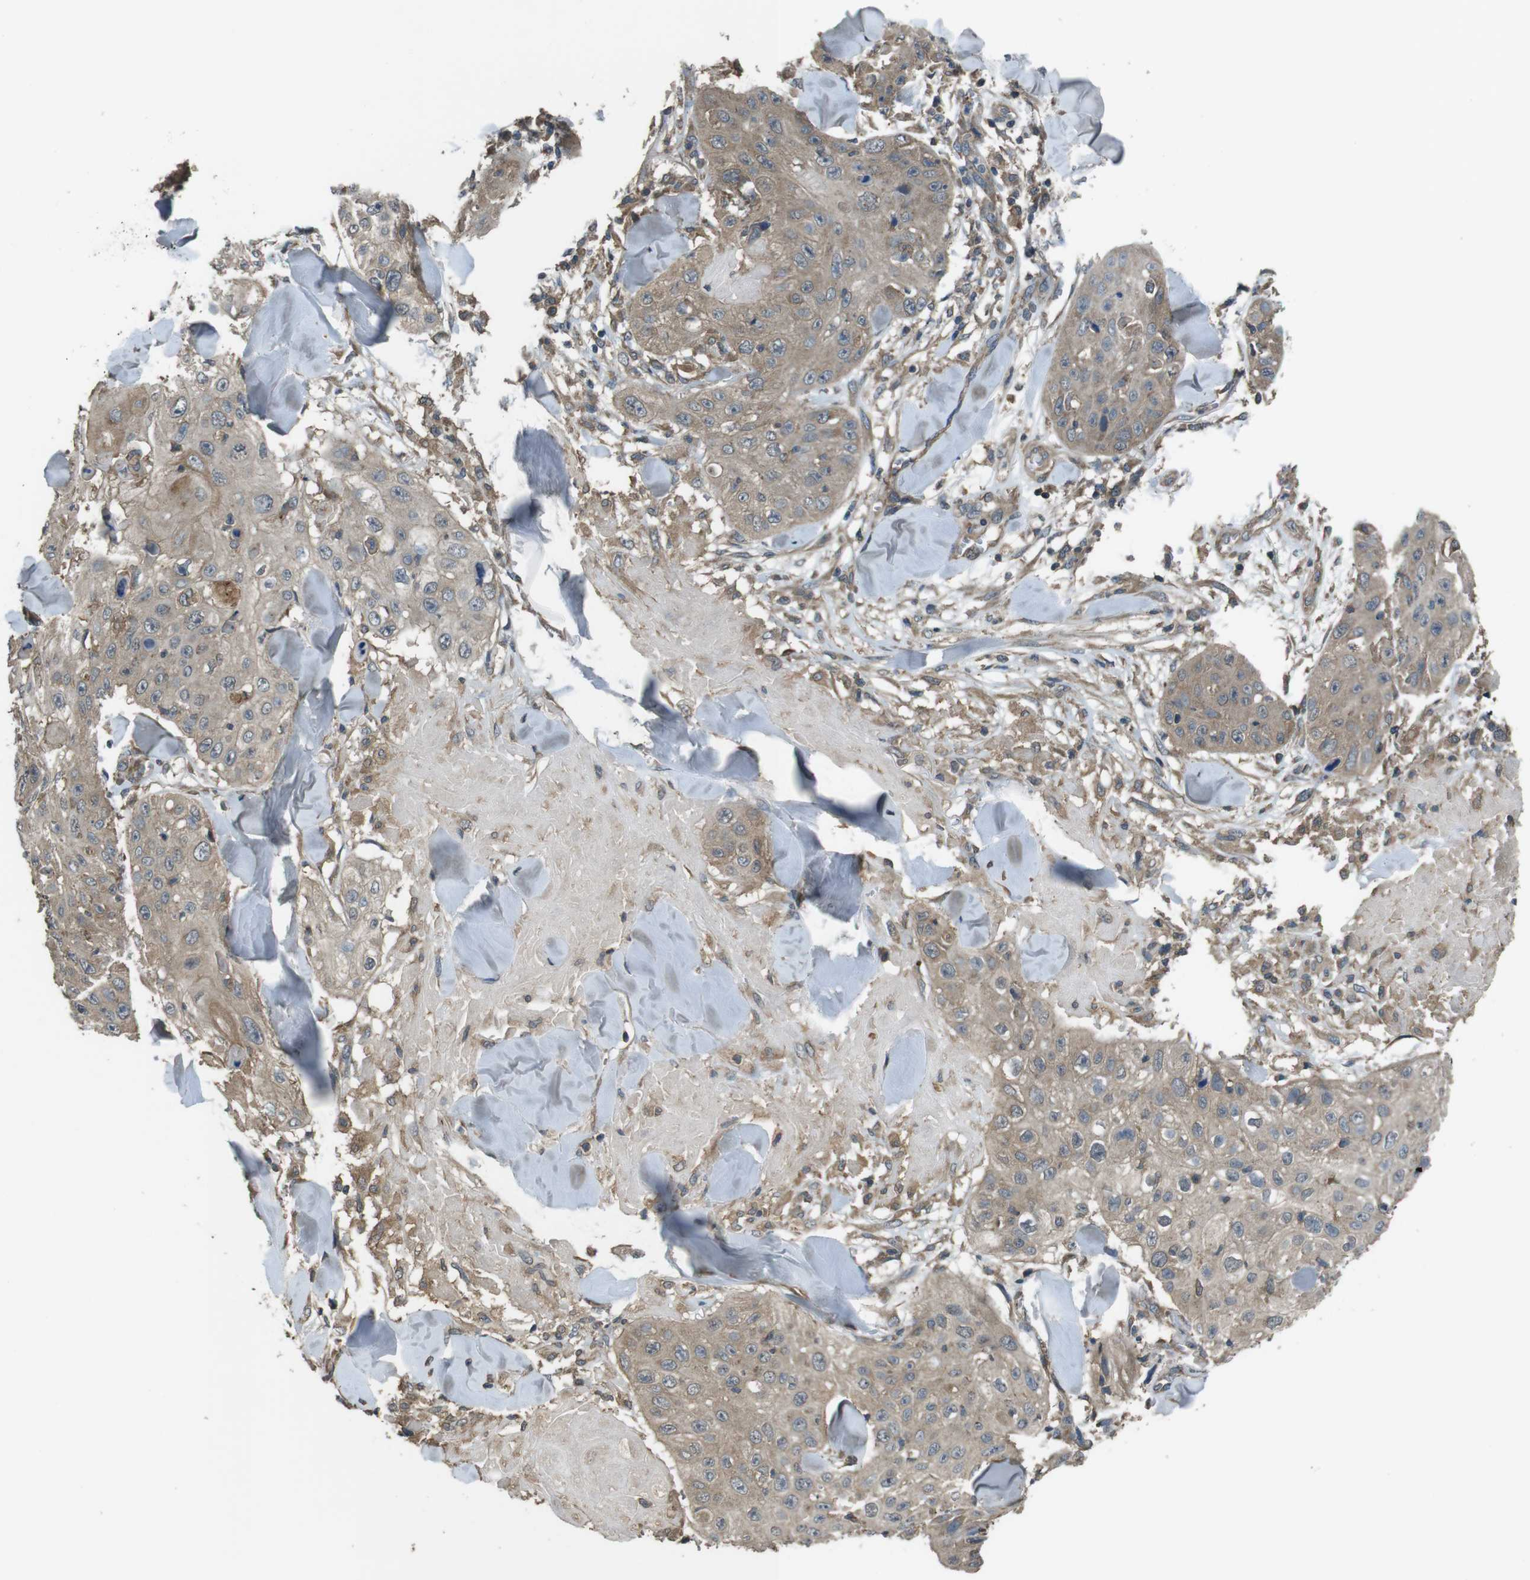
{"staining": {"intensity": "moderate", "quantity": "25%-75%", "location": "cytoplasmic/membranous"}, "tissue": "skin cancer", "cell_type": "Tumor cells", "image_type": "cancer", "snomed": [{"axis": "morphology", "description": "Squamous cell carcinoma, NOS"}, {"axis": "topography", "description": "Skin"}], "caption": "This photomicrograph displays immunohistochemistry staining of skin cancer, with medium moderate cytoplasmic/membranous expression in approximately 25%-75% of tumor cells.", "gene": "FUT2", "patient": {"sex": "male", "age": 86}}